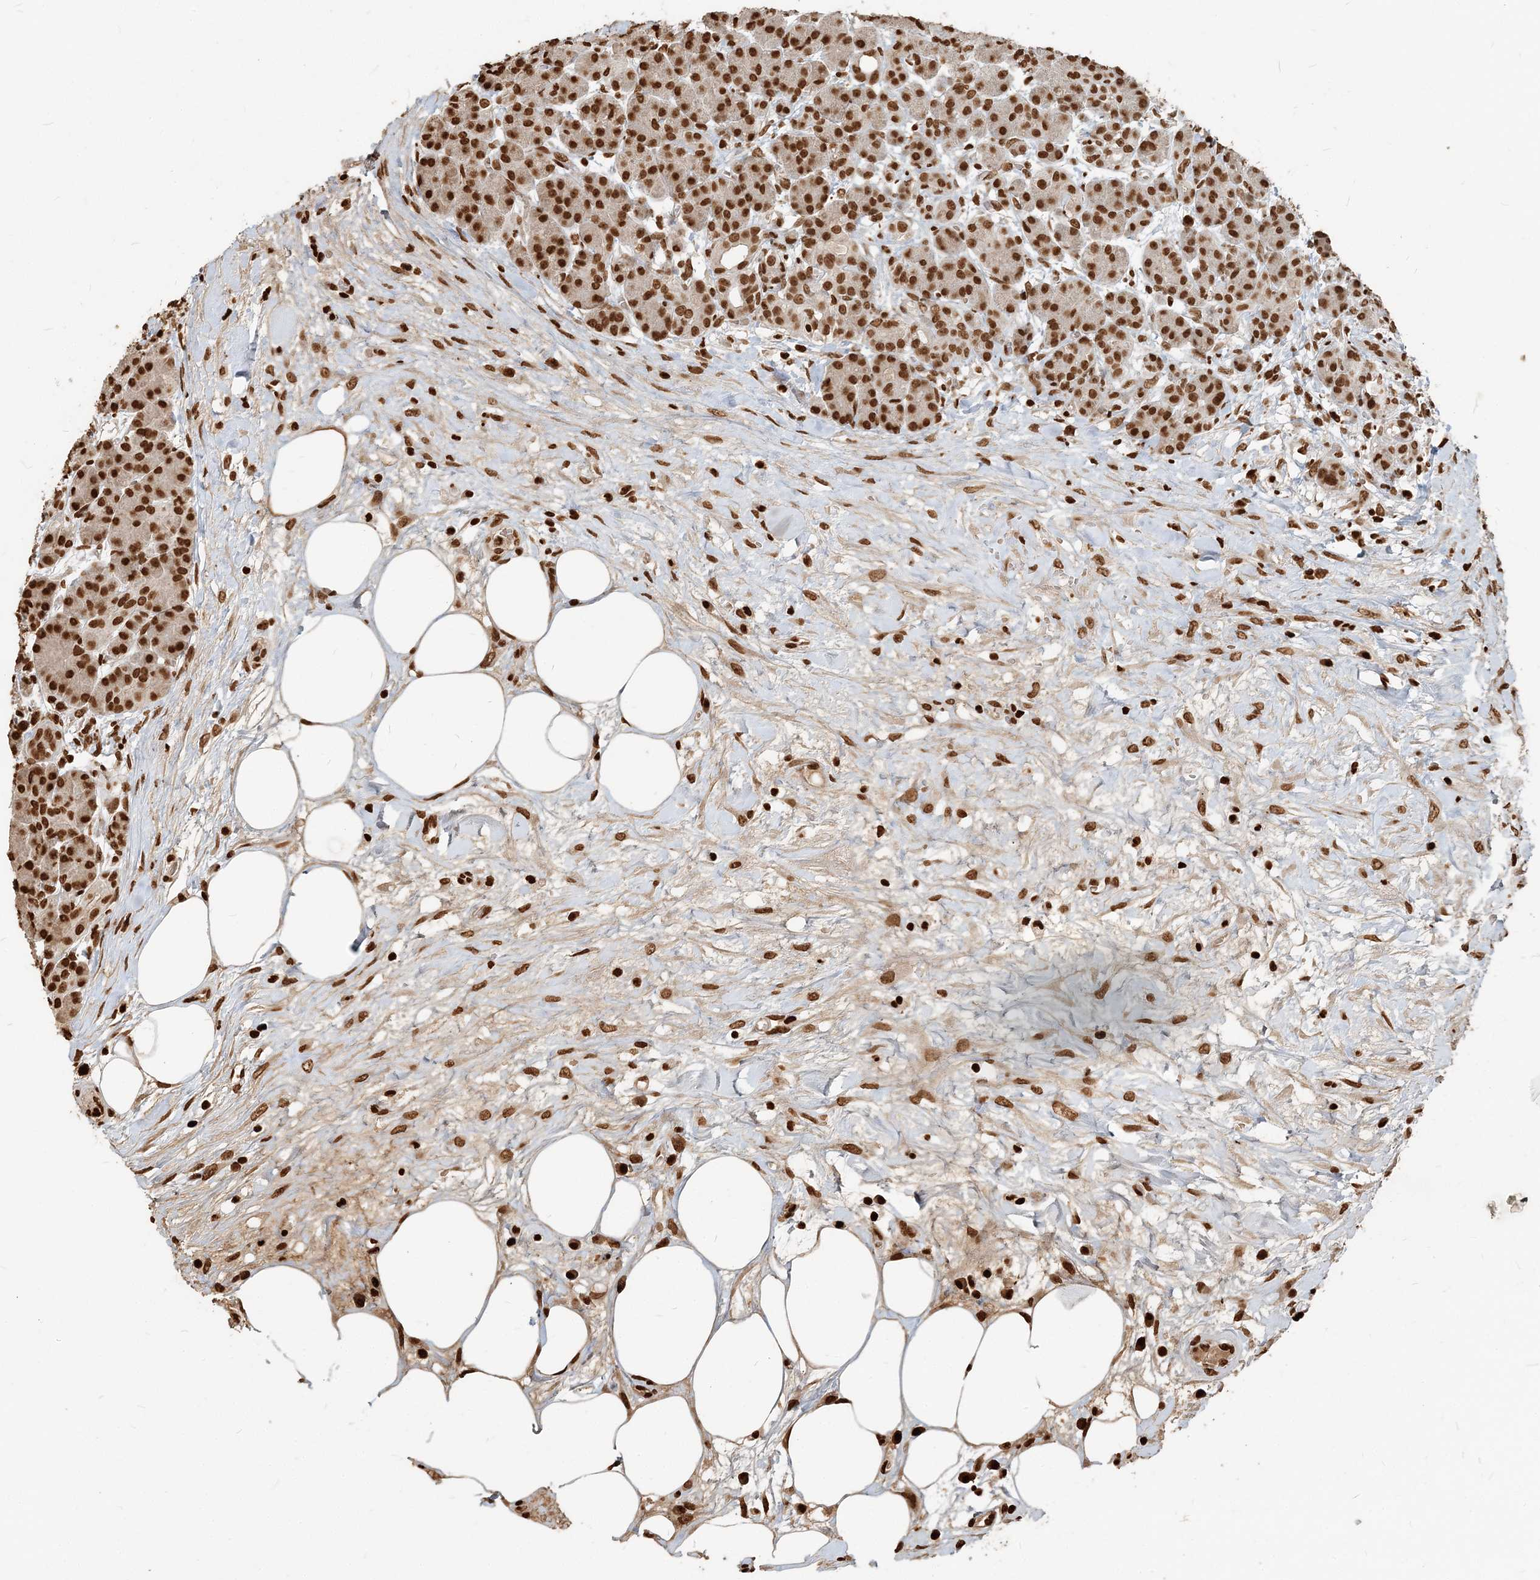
{"staining": {"intensity": "strong", "quantity": ">75%", "location": "nuclear"}, "tissue": "pancreas", "cell_type": "Exocrine glandular cells", "image_type": "normal", "snomed": [{"axis": "morphology", "description": "Normal tissue, NOS"}, {"axis": "topography", "description": "Pancreas"}], "caption": "Protein expression by IHC demonstrates strong nuclear expression in approximately >75% of exocrine glandular cells in unremarkable pancreas.", "gene": "H3", "patient": {"sex": "male", "age": 63}}